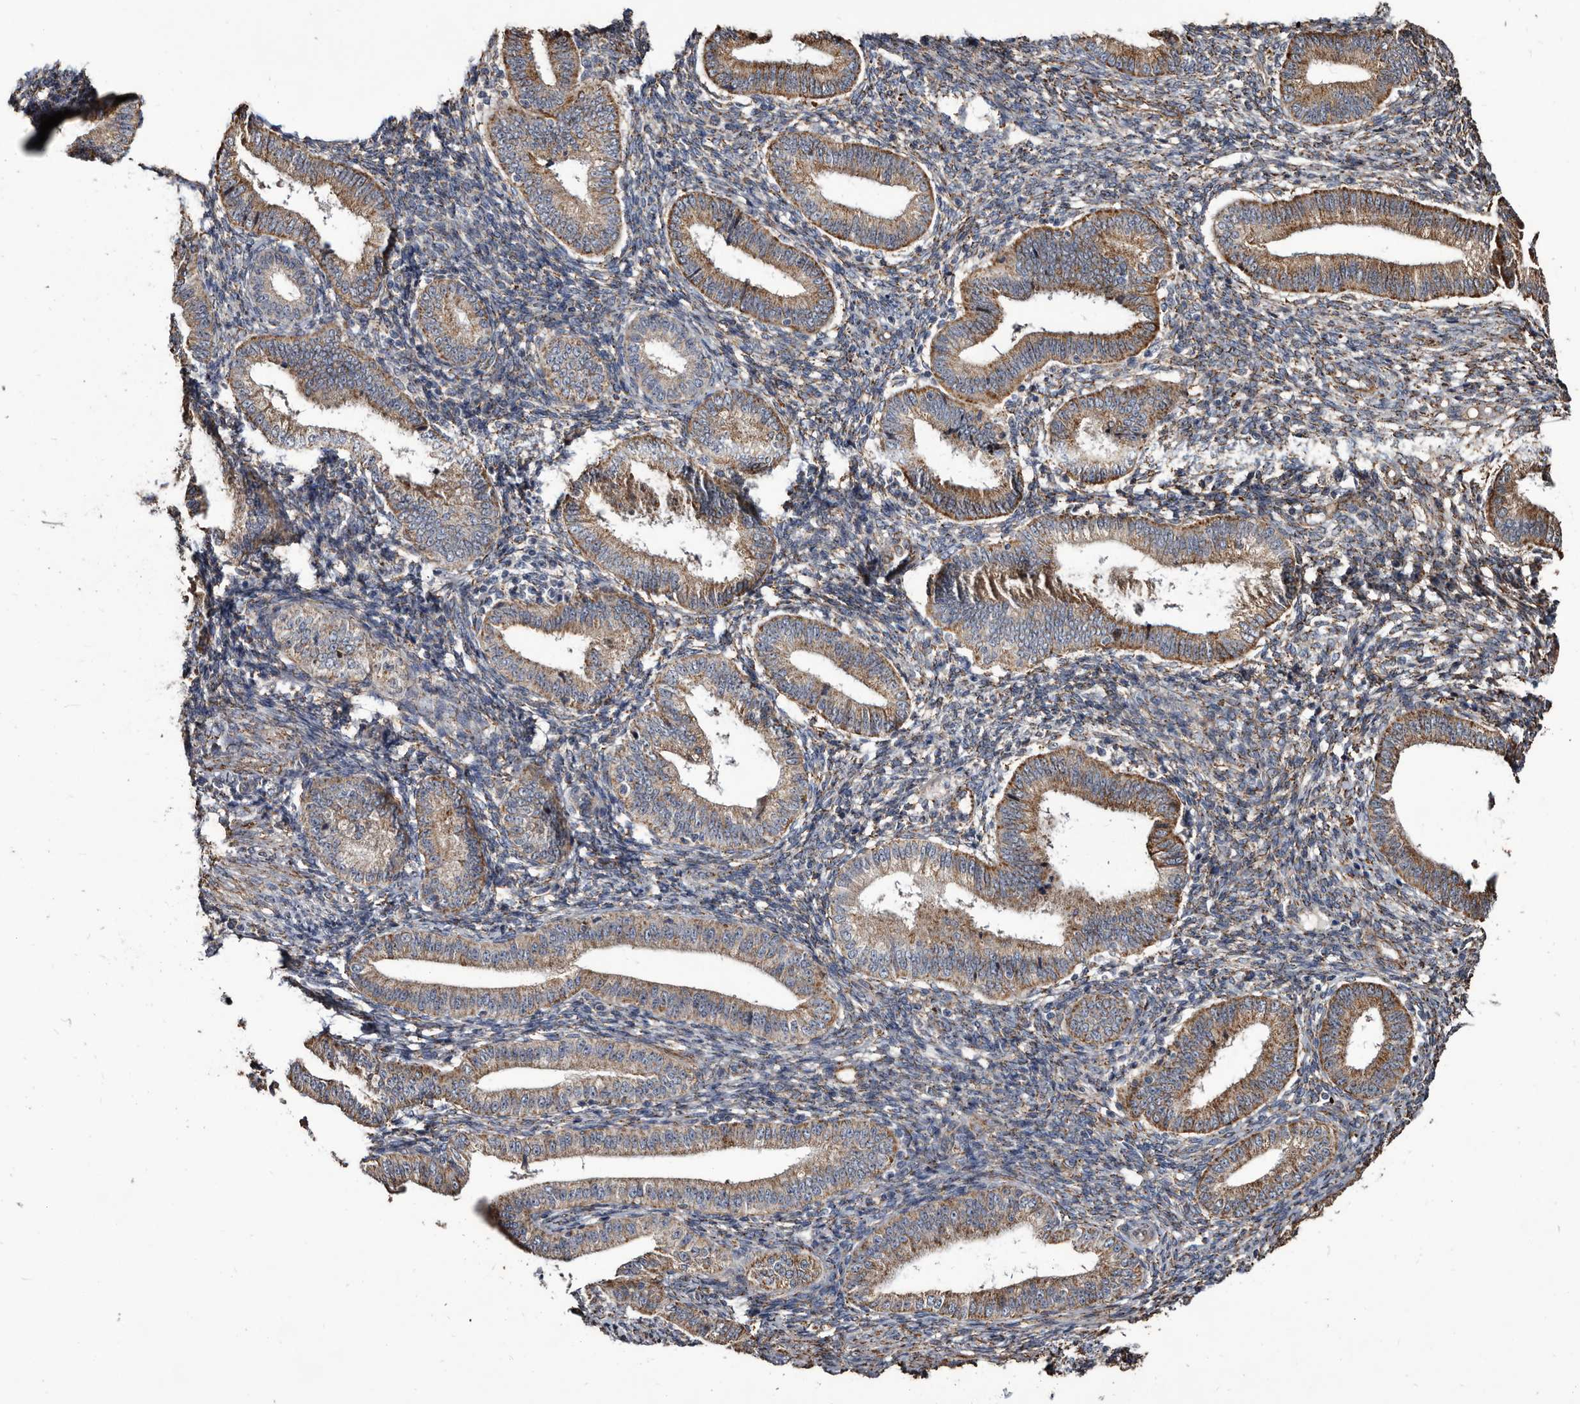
{"staining": {"intensity": "moderate", "quantity": "<25%", "location": "cytoplasmic/membranous"}, "tissue": "endometrium", "cell_type": "Cells in endometrial stroma", "image_type": "normal", "snomed": [{"axis": "morphology", "description": "Normal tissue, NOS"}, {"axis": "topography", "description": "Endometrium"}], "caption": "DAB immunohistochemical staining of unremarkable human endometrium demonstrates moderate cytoplasmic/membranous protein positivity in approximately <25% of cells in endometrial stroma. Using DAB (3,3'-diaminobenzidine) (brown) and hematoxylin (blue) stains, captured at high magnification using brightfield microscopy.", "gene": "CTSA", "patient": {"sex": "female", "age": 39}}